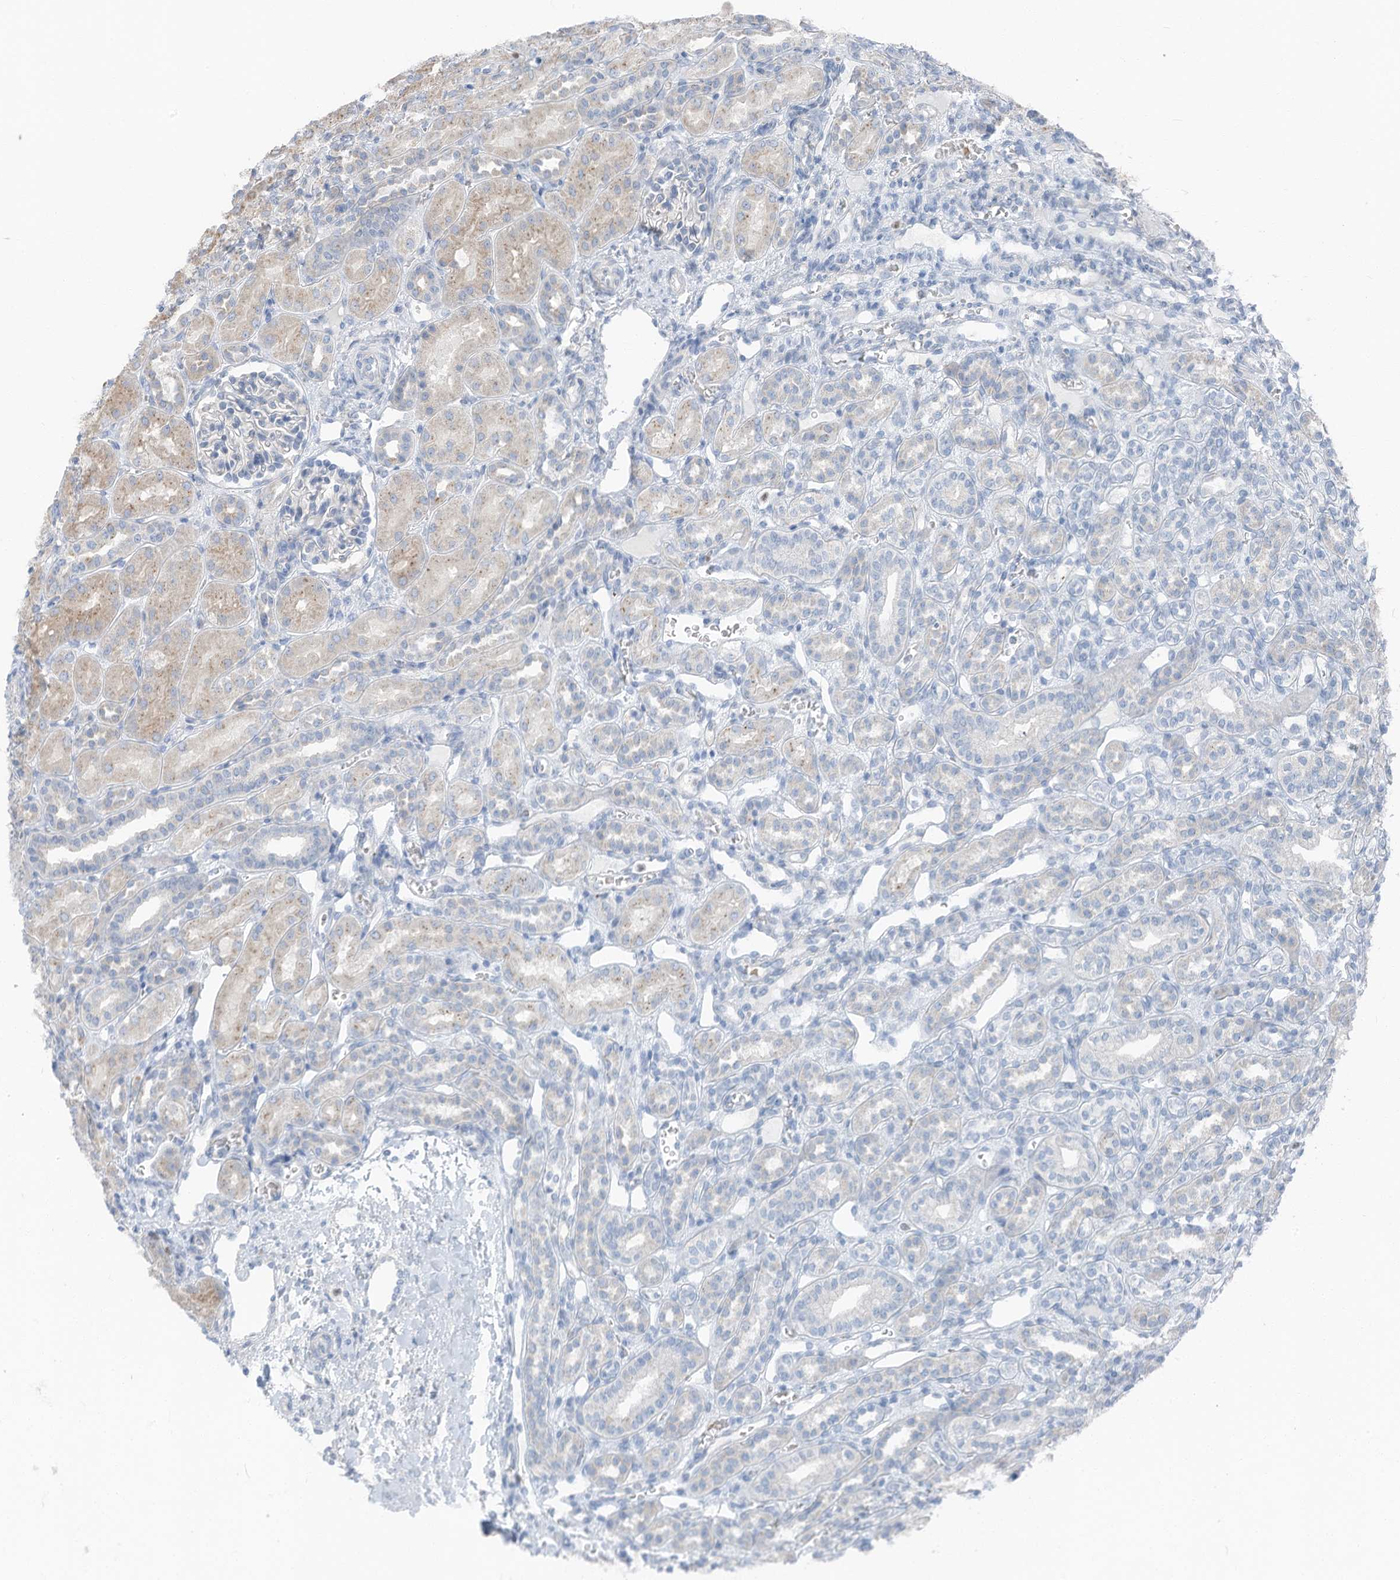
{"staining": {"intensity": "negative", "quantity": "none", "location": "none"}, "tissue": "kidney", "cell_type": "Cells in glomeruli", "image_type": "normal", "snomed": [{"axis": "morphology", "description": "Normal tissue, NOS"}, {"axis": "morphology", "description": "Neoplasm, malignant, NOS"}, {"axis": "topography", "description": "Kidney"}], "caption": "Immunohistochemical staining of benign human kidney reveals no significant staining in cells in glomeruli.", "gene": "CHMP2B", "patient": {"sex": "female", "age": 1}}